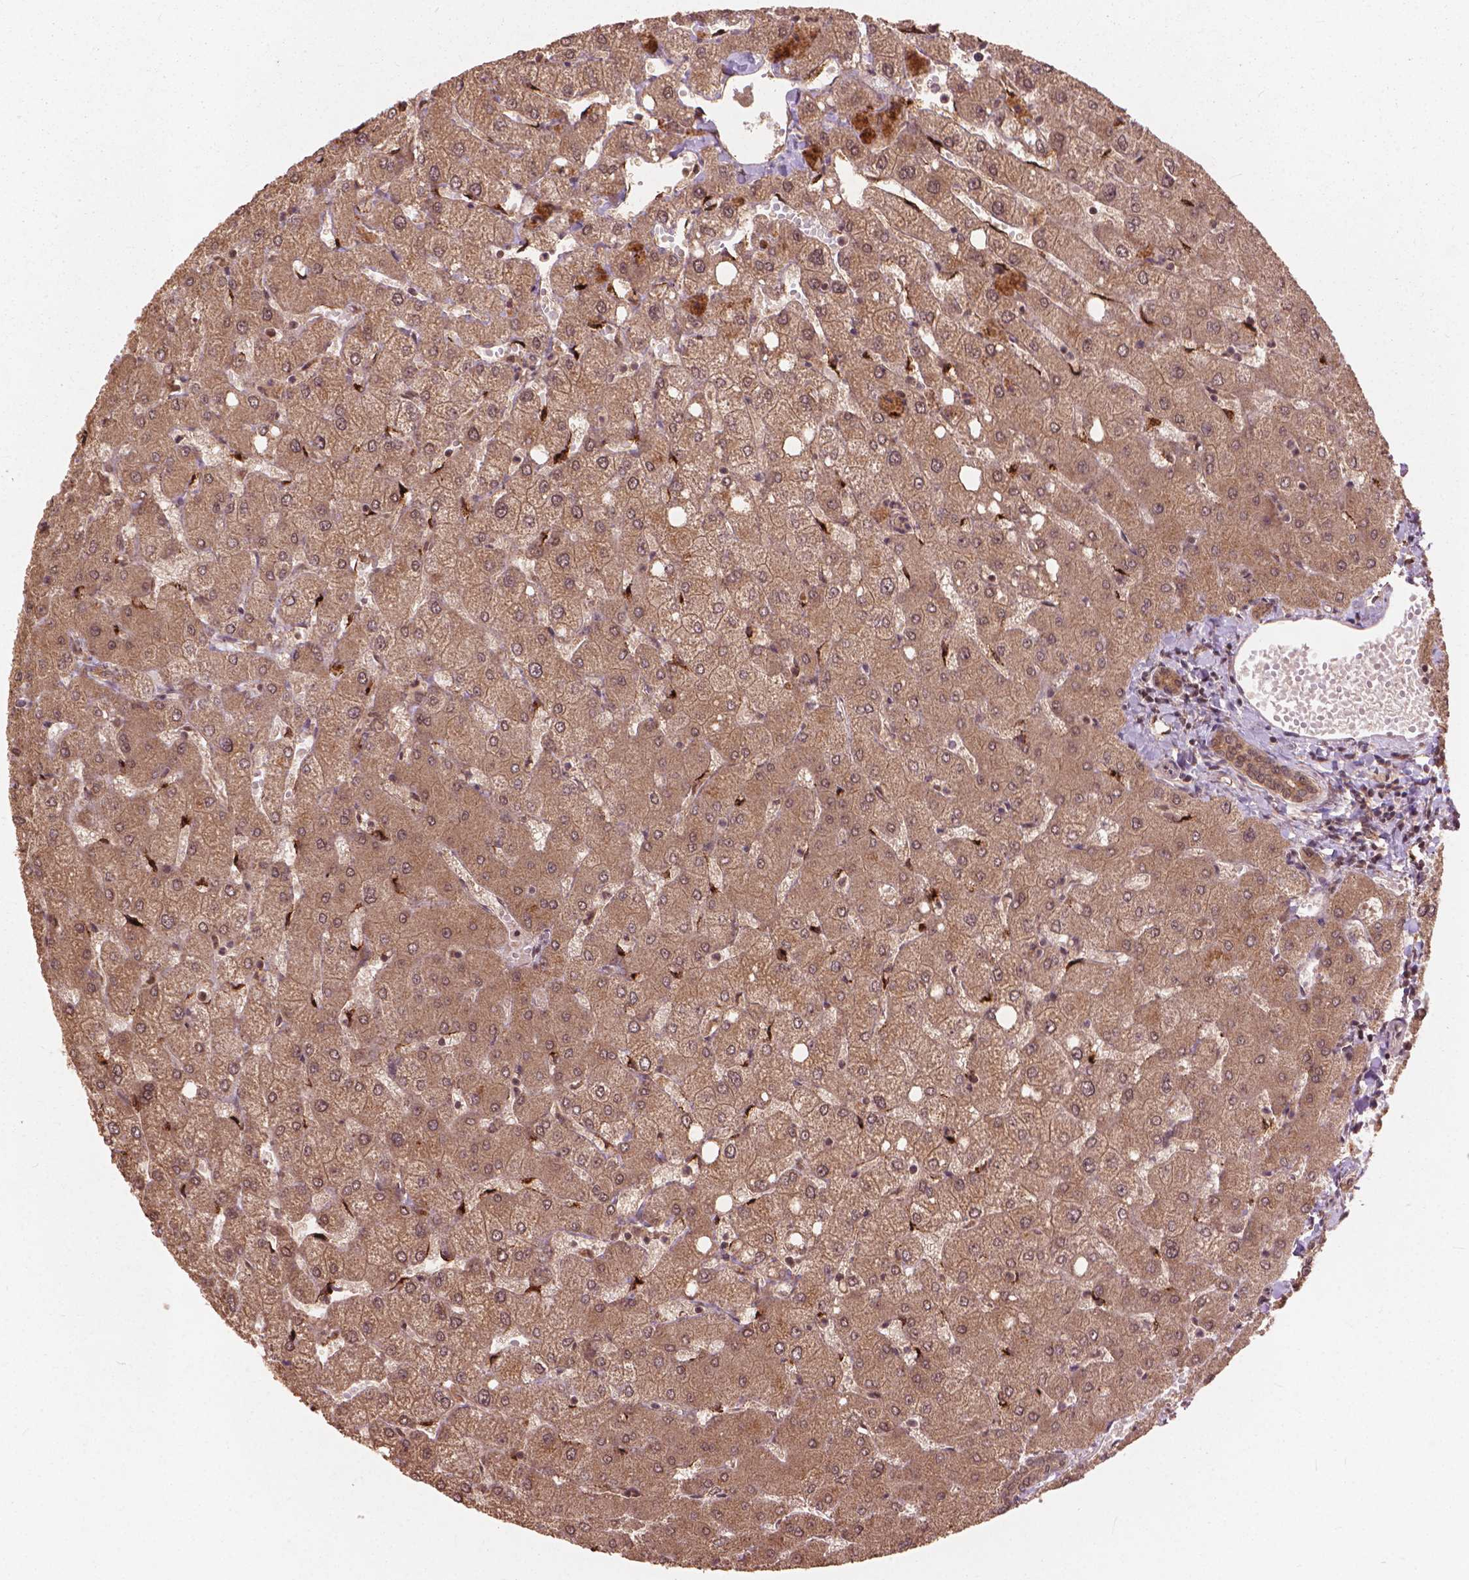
{"staining": {"intensity": "moderate", "quantity": ">75%", "location": "cytoplasmic/membranous"}, "tissue": "liver", "cell_type": "Cholangiocytes", "image_type": "normal", "snomed": [{"axis": "morphology", "description": "Normal tissue, NOS"}, {"axis": "topography", "description": "Liver"}], "caption": "An immunohistochemistry image of normal tissue is shown. Protein staining in brown labels moderate cytoplasmic/membranous positivity in liver within cholangiocytes.", "gene": "SSU72", "patient": {"sex": "female", "age": 54}}